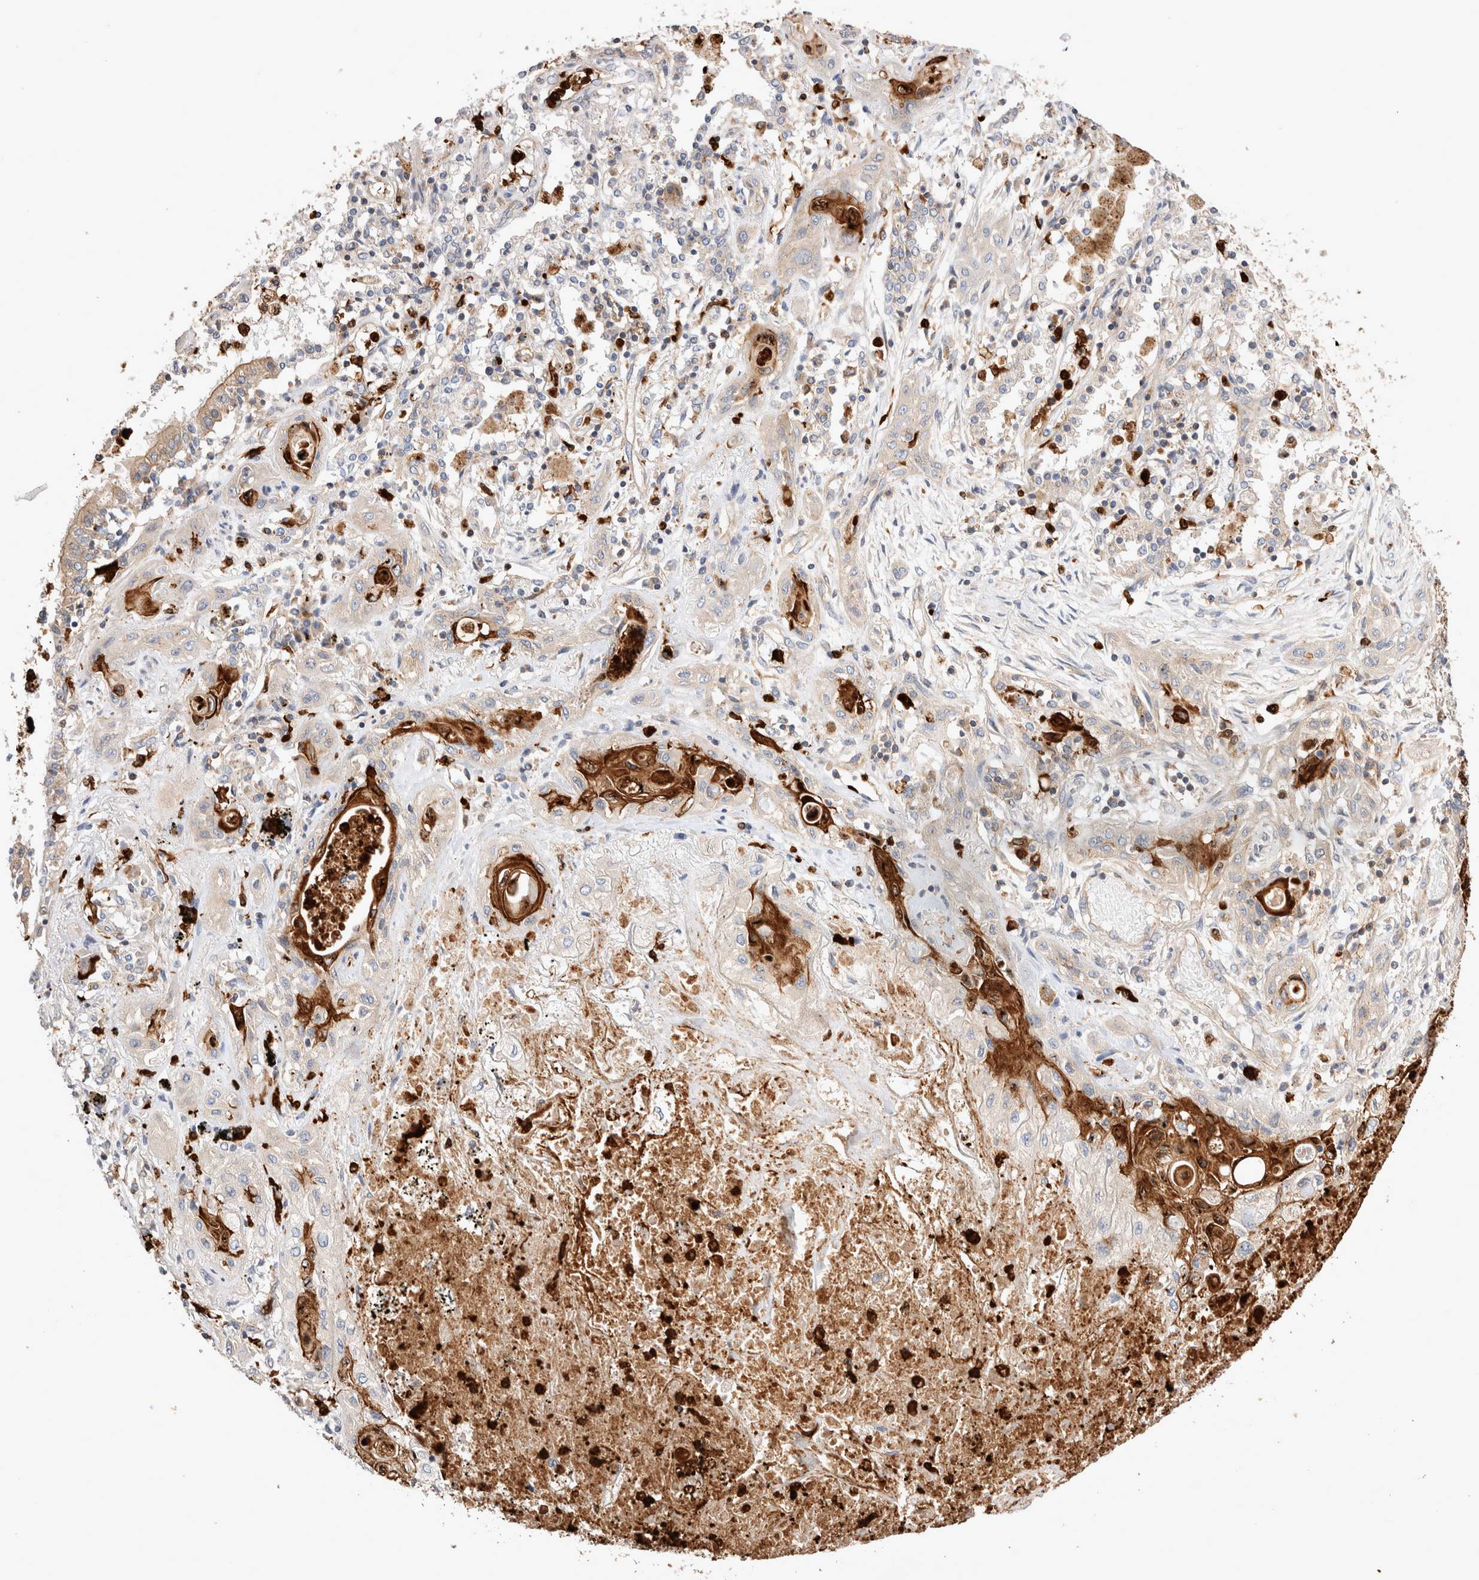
{"staining": {"intensity": "weak", "quantity": "25%-75%", "location": "cytoplasmic/membranous"}, "tissue": "lung cancer", "cell_type": "Tumor cells", "image_type": "cancer", "snomed": [{"axis": "morphology", "description": "Squamous cell carcinoma, NOS"}, {"axis": "topography", "description": "Lung"}], "caption": "Lung cancer (squamous cell carcinoma) tissue shows weak cytoplasmic/membranous staining in about 25%-75% of tumor cells", "gene": "NXT2", "patient": {"sex": "female", "age": 47}}